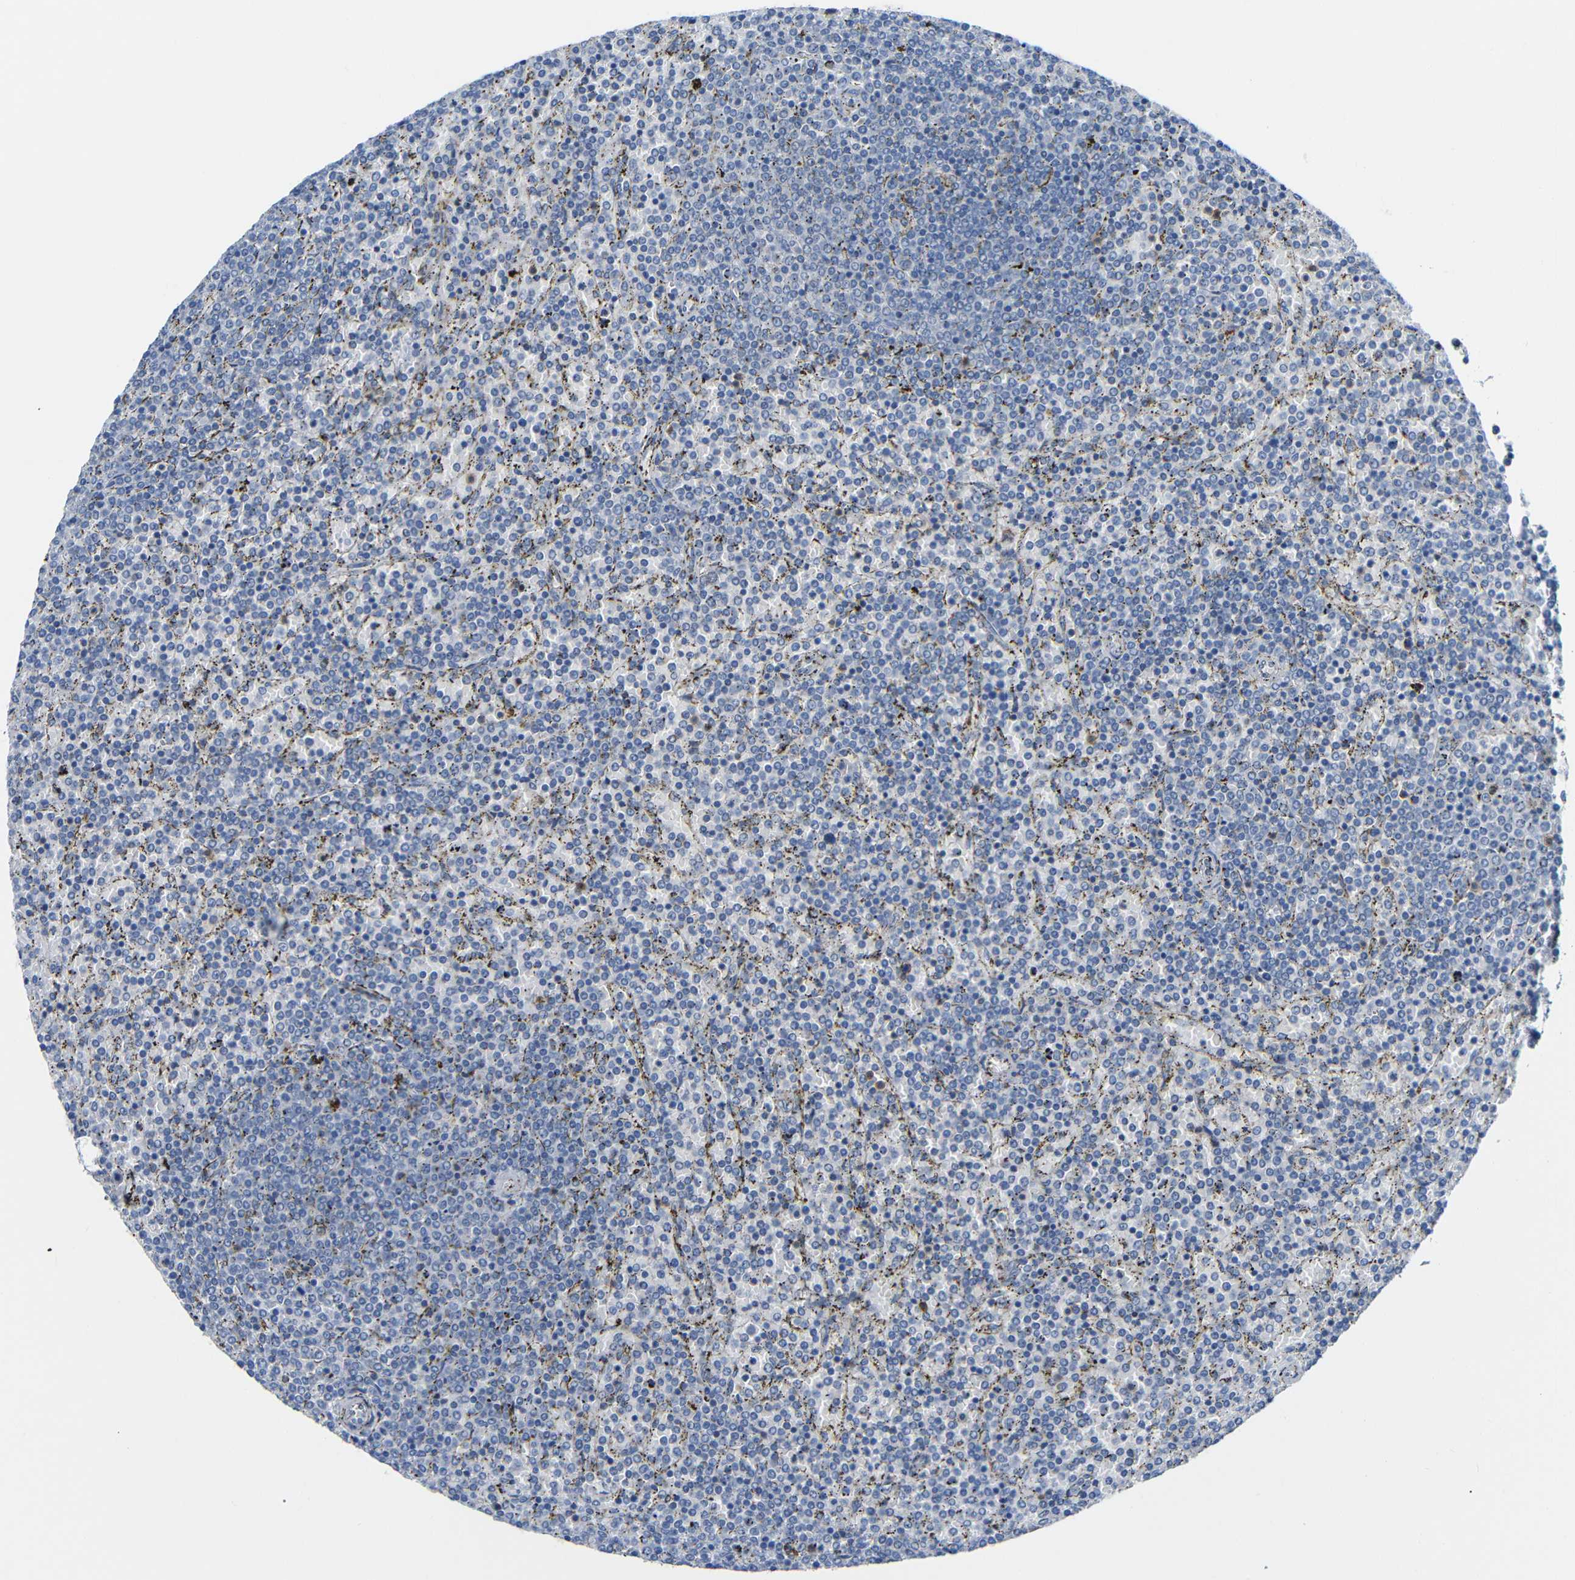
{"staining": {"intensity": "negative", "quantity": "none", "location": "none"}, "tissue": "lymphoma", "cell_type": "Tumor cells", "image_type": "cancer", "snomed": [{"axis": "morphology", "description": "Malignant lymphoma, non-Hodgkin's type, Low grade"}, {"axis": "topography", "description": "Spleen"}], "caption": "This micrograph is of low-grade malignant lymphoma, non-Hodgkin's type stained with immunohistochemistry to label a protein in brown with the nuclei are counter-stained blue. There is no expression in tumor cells.", "gene": "C15orf48", "patient": {"sex": "female", "age": 77}}